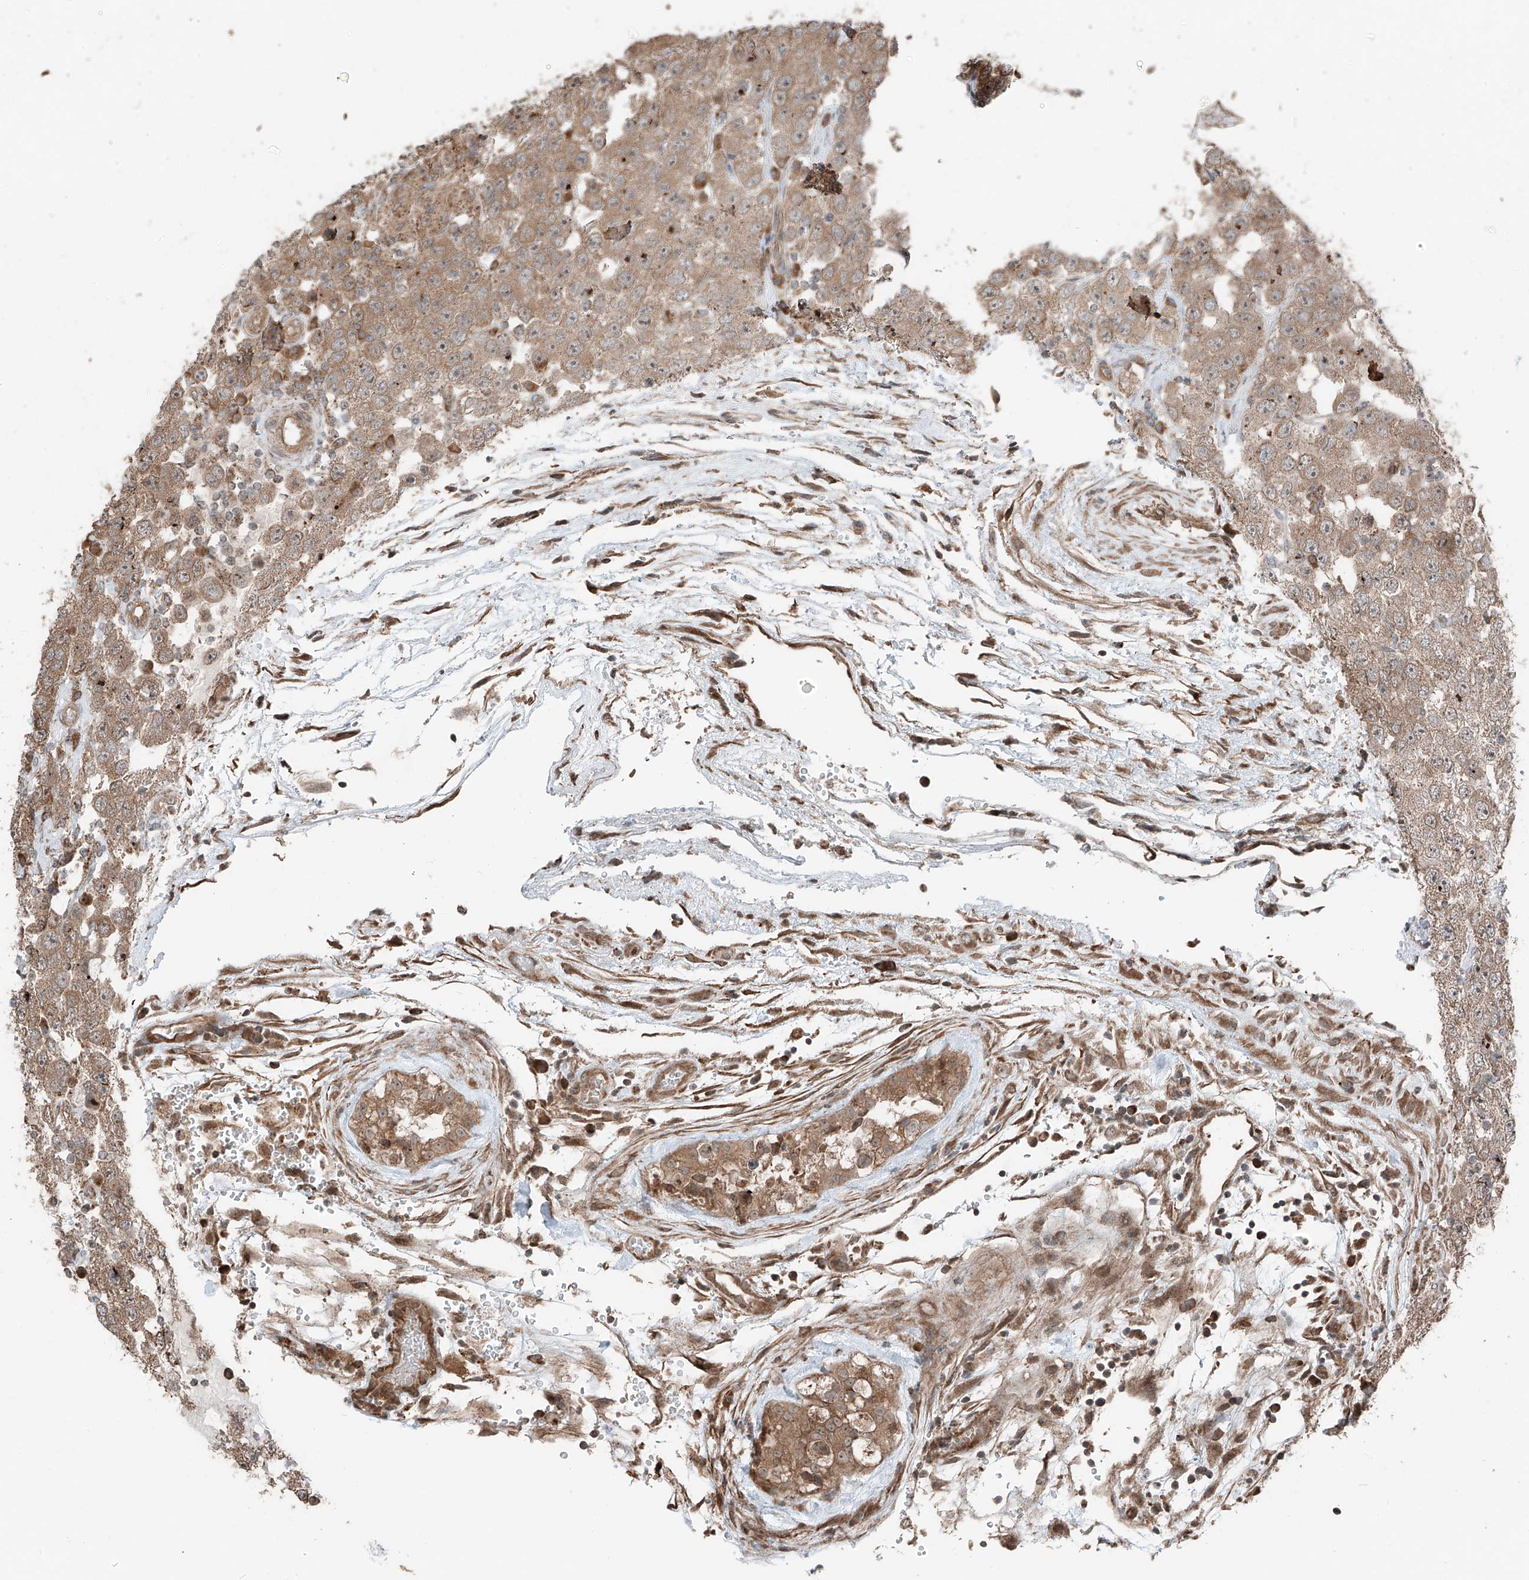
{"staining": {"intensity": "moderate", "quantity": ">75%", "location": "cytoplasmic/membranous"}, "tissue": "testis cancer", "cell_type": "Tumor cells", "image_type": "cancer", "snomed": [{"axis": "morphology", "description": "Carcinoma, Embryonal, NOS"}, {"axis": "topography", "description": "Testis"}], "caption": "An image showing moderate cytoplasmic/membranous staining in approximately >75% of tumor cells in embryonal carcinoma (testis), as visualized by brown immunohistochemical staining.", "gene": "CEP162", "patient": {"sex": "male", "age": 36}}